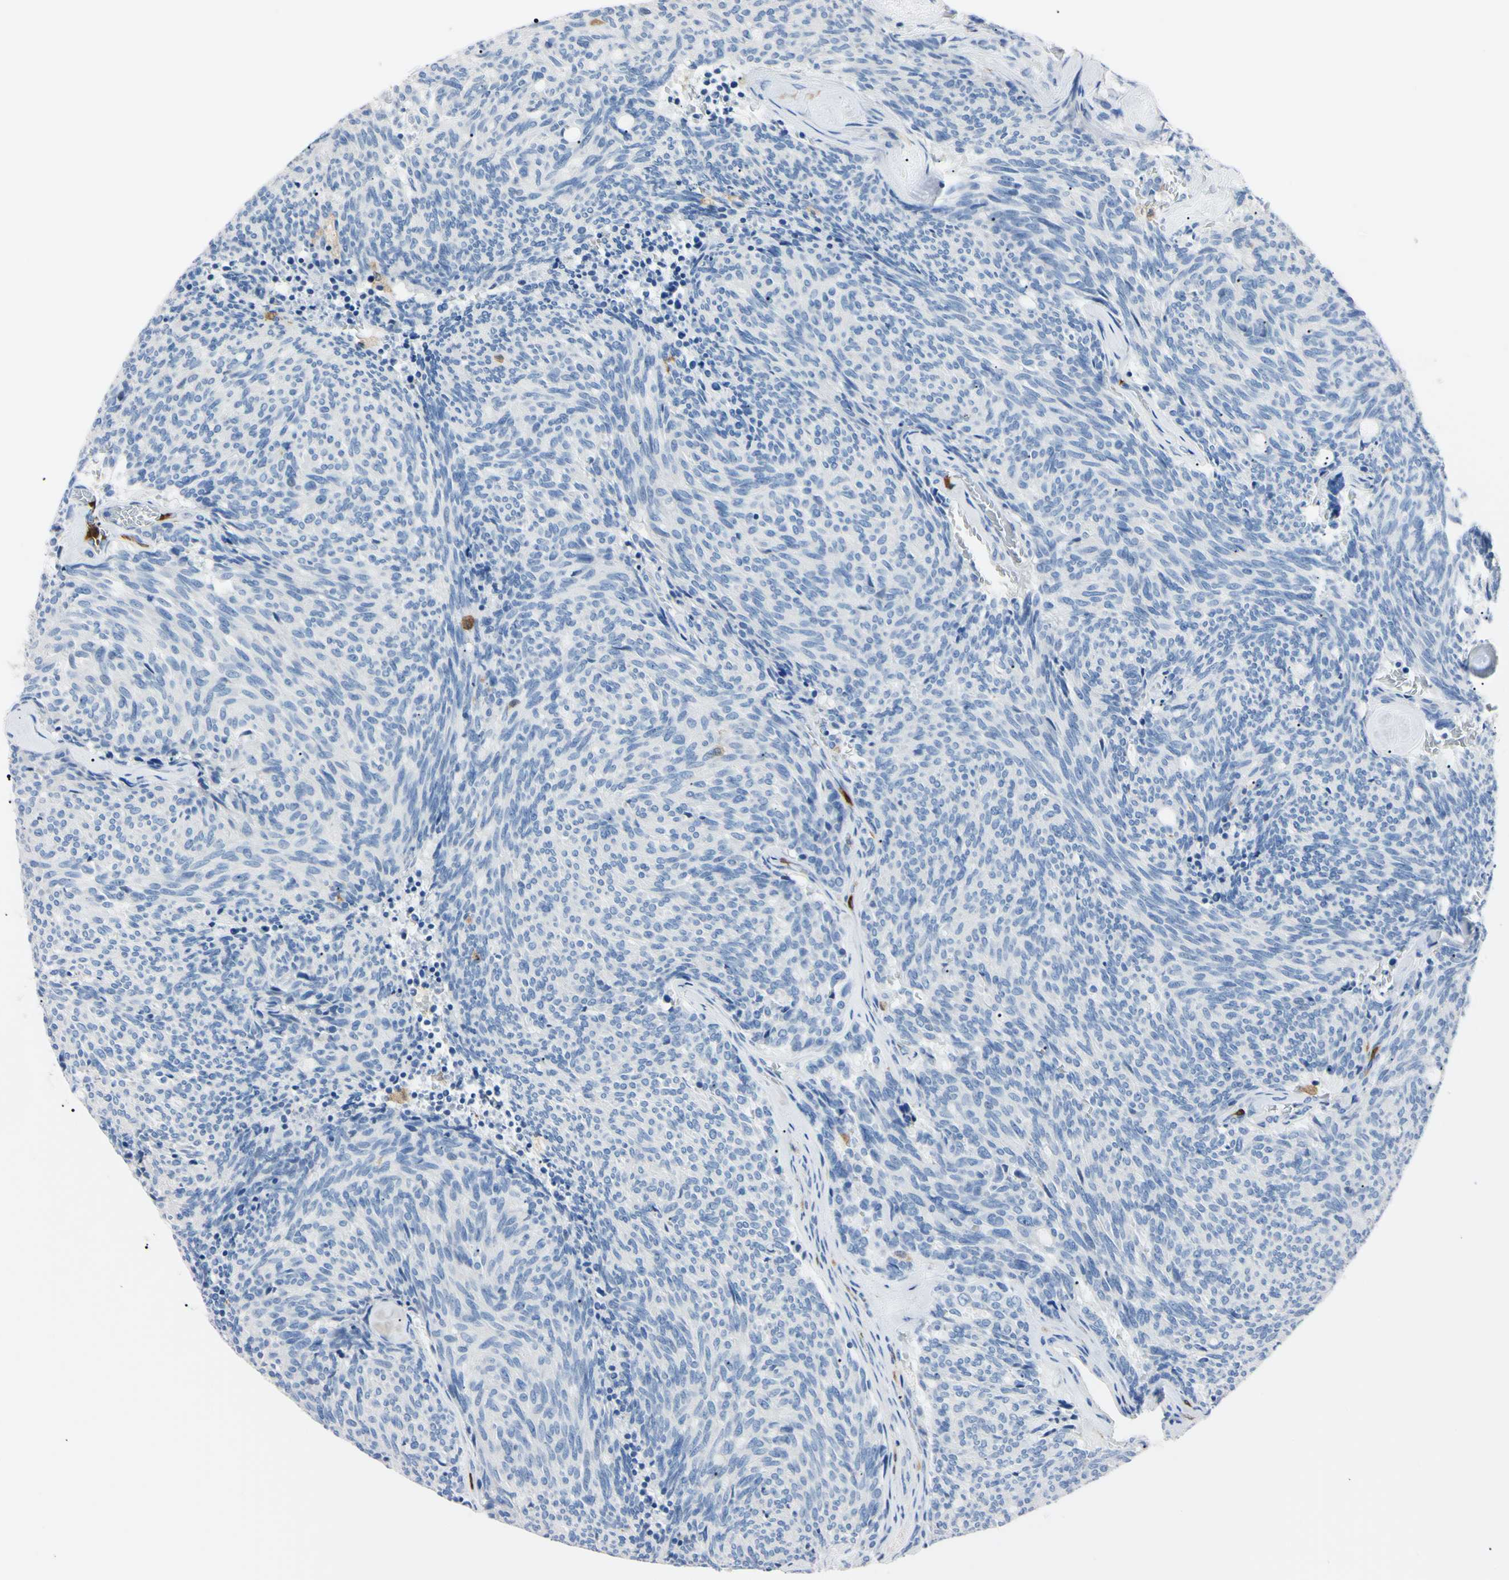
{"staining": {"intensity": "negative", "quantity": "none", "location": "none"}, "tissue": "carcinoid", "cell_type": "Tumor cells", "image_type": "cancer", "snomed": [{"axis": "morphology", "description": "Carcinoid, malignant, NOS"}, {"axis": "topography", "description": "Pancreas"}], "caption": "Immunohistochemistry (IHC) of carcinoid displays no expression in tumor cells.", "gene": "NCF4", "patient": {"sex": "female", "age": 54}}